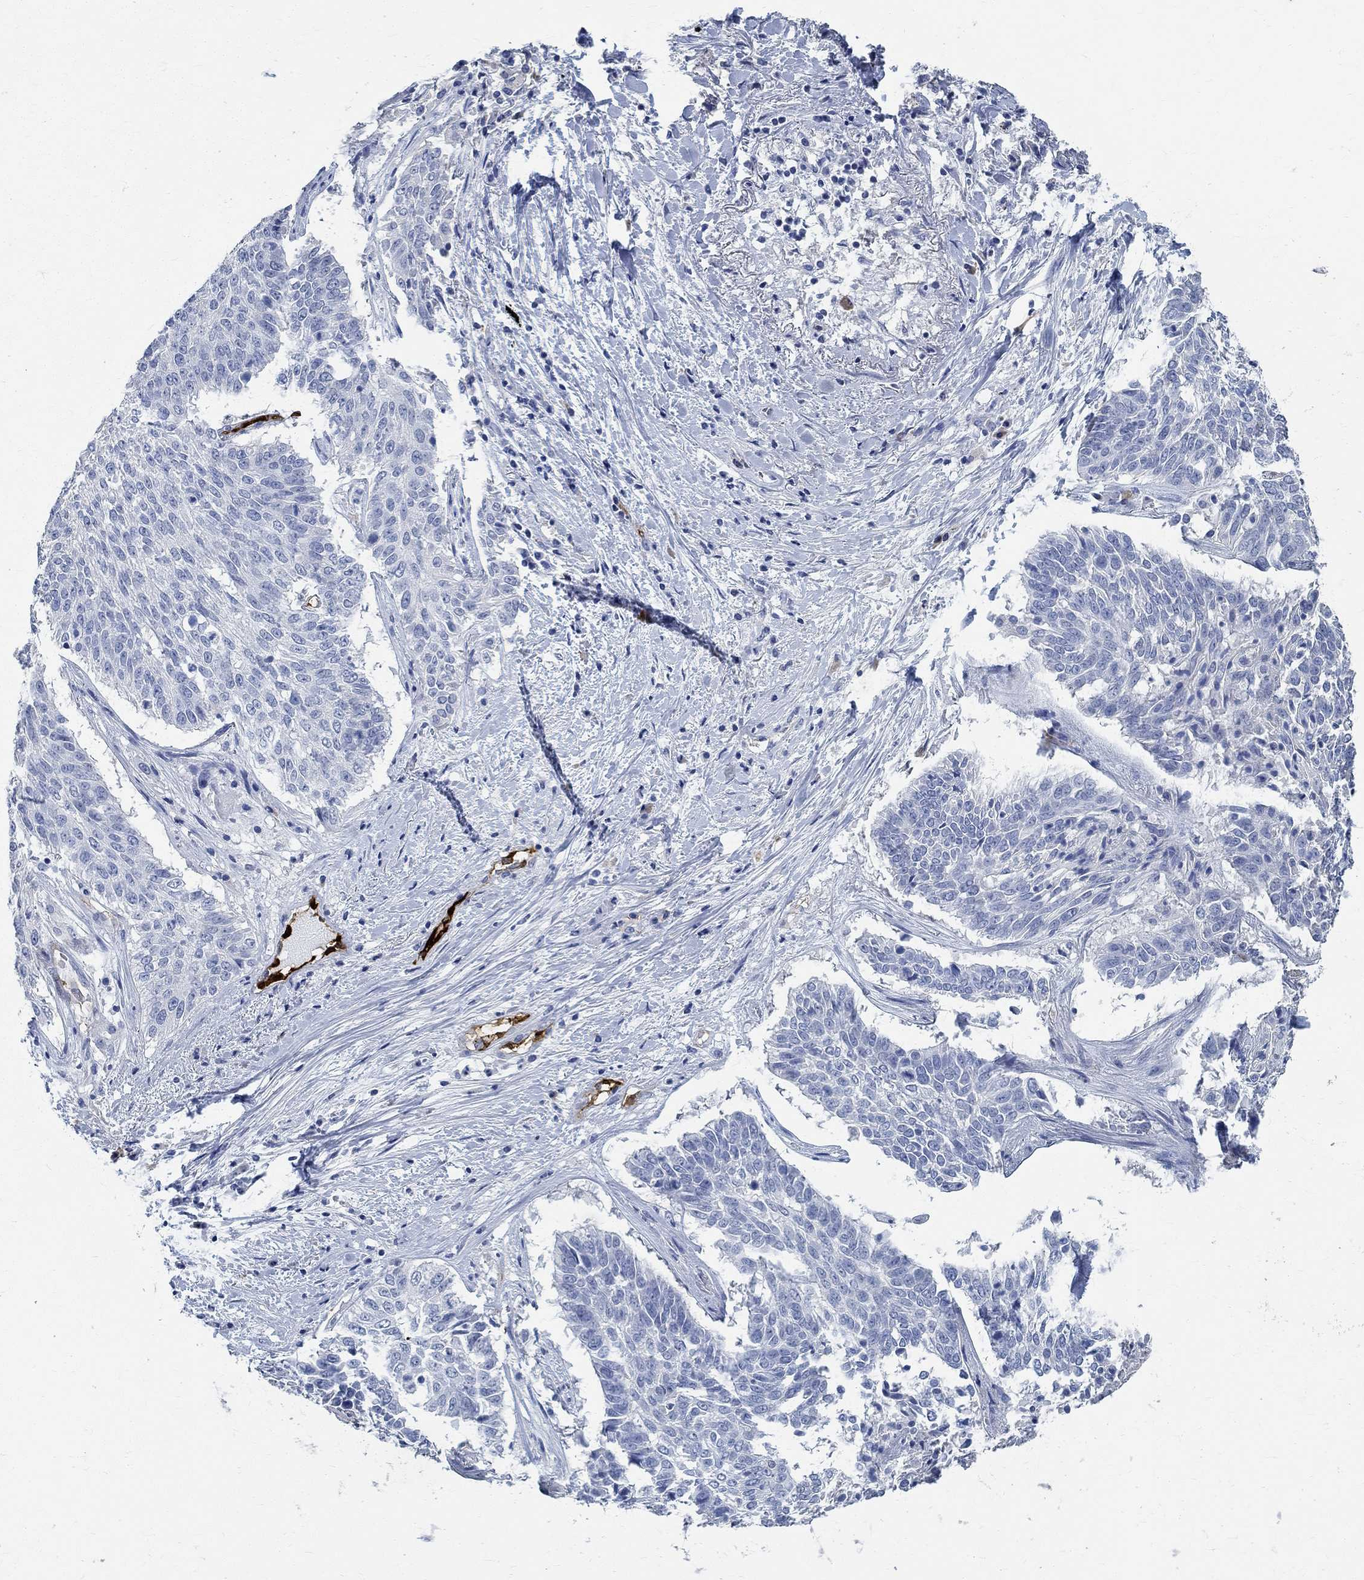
{"staining": {"intensity": "negative", "quantity": "none", "location": "none"}, "tissue": "lung cancer", "cell_type": "Tumor cells", "image_type": "cancer", "snomed": [{"axis": "morphology", "description": "Squamous cell carcinoma, NOS"}, {"axis": "topography", "description": "Lung"}], "caption": "Lung squamous cell carcinoma was stained to show a protein in brown. There is no significant expression in tumor cells. (DAB immunohistochemistry (IHC), high magnification).", "gene": "PRX", "patient": {"sex": "male", "age": 64}}